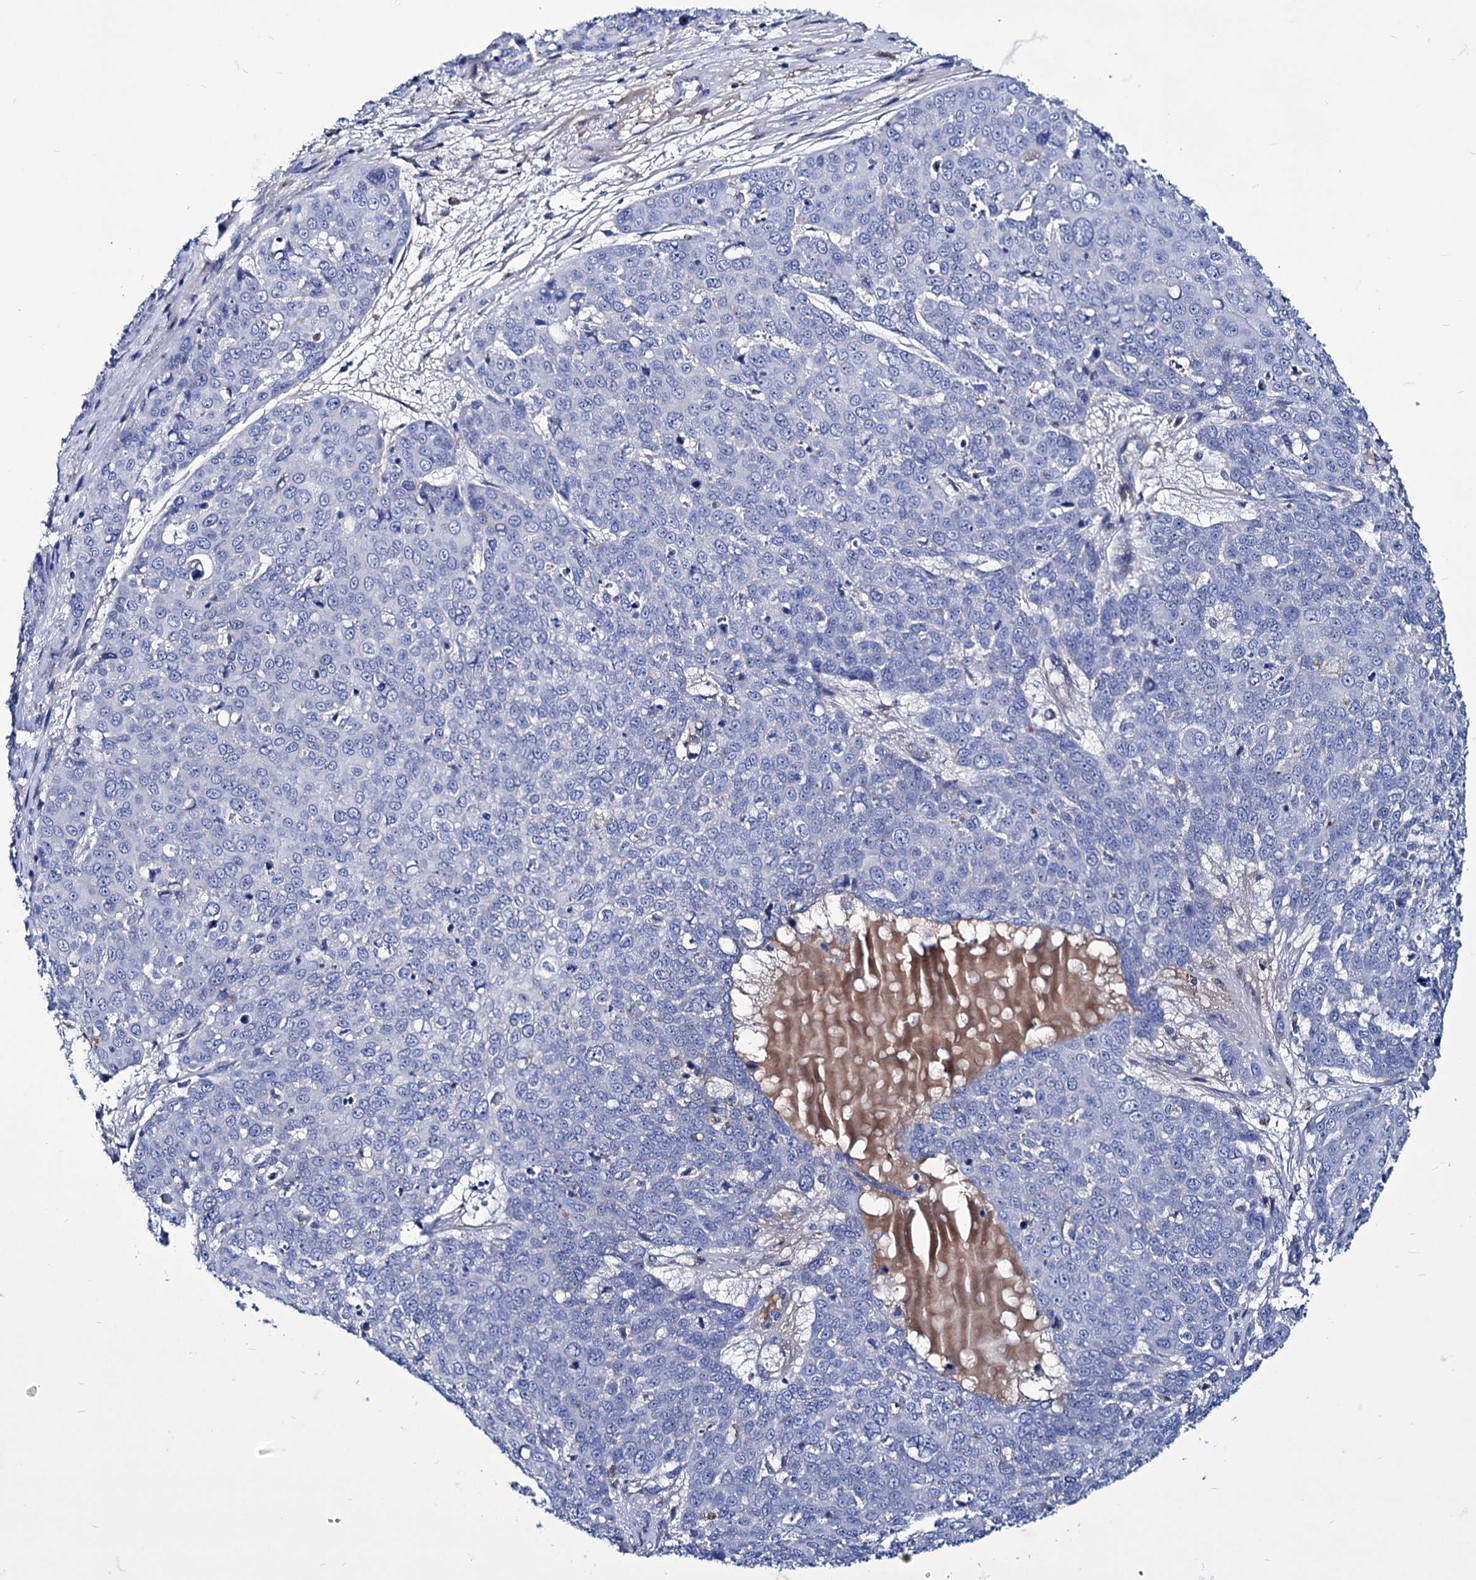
{"staining": {"intensity": "negative", "quantity": "none", "location": "none"}, "tissue": "skin cancer", "cell_type": "Tumor cells", "image_type": "cancer", "snomed": [{"axis": "morphology", "description": "Squamous cell carcinoma, NOS"}, {"axis": "topography", "description": "Skin"}], "caption": "Immunohistochemistry (IHC) of skin cancer displays no staining in tumor cells.", "gene": "AXL", "patient": {"sex": "male", "age": 71}}